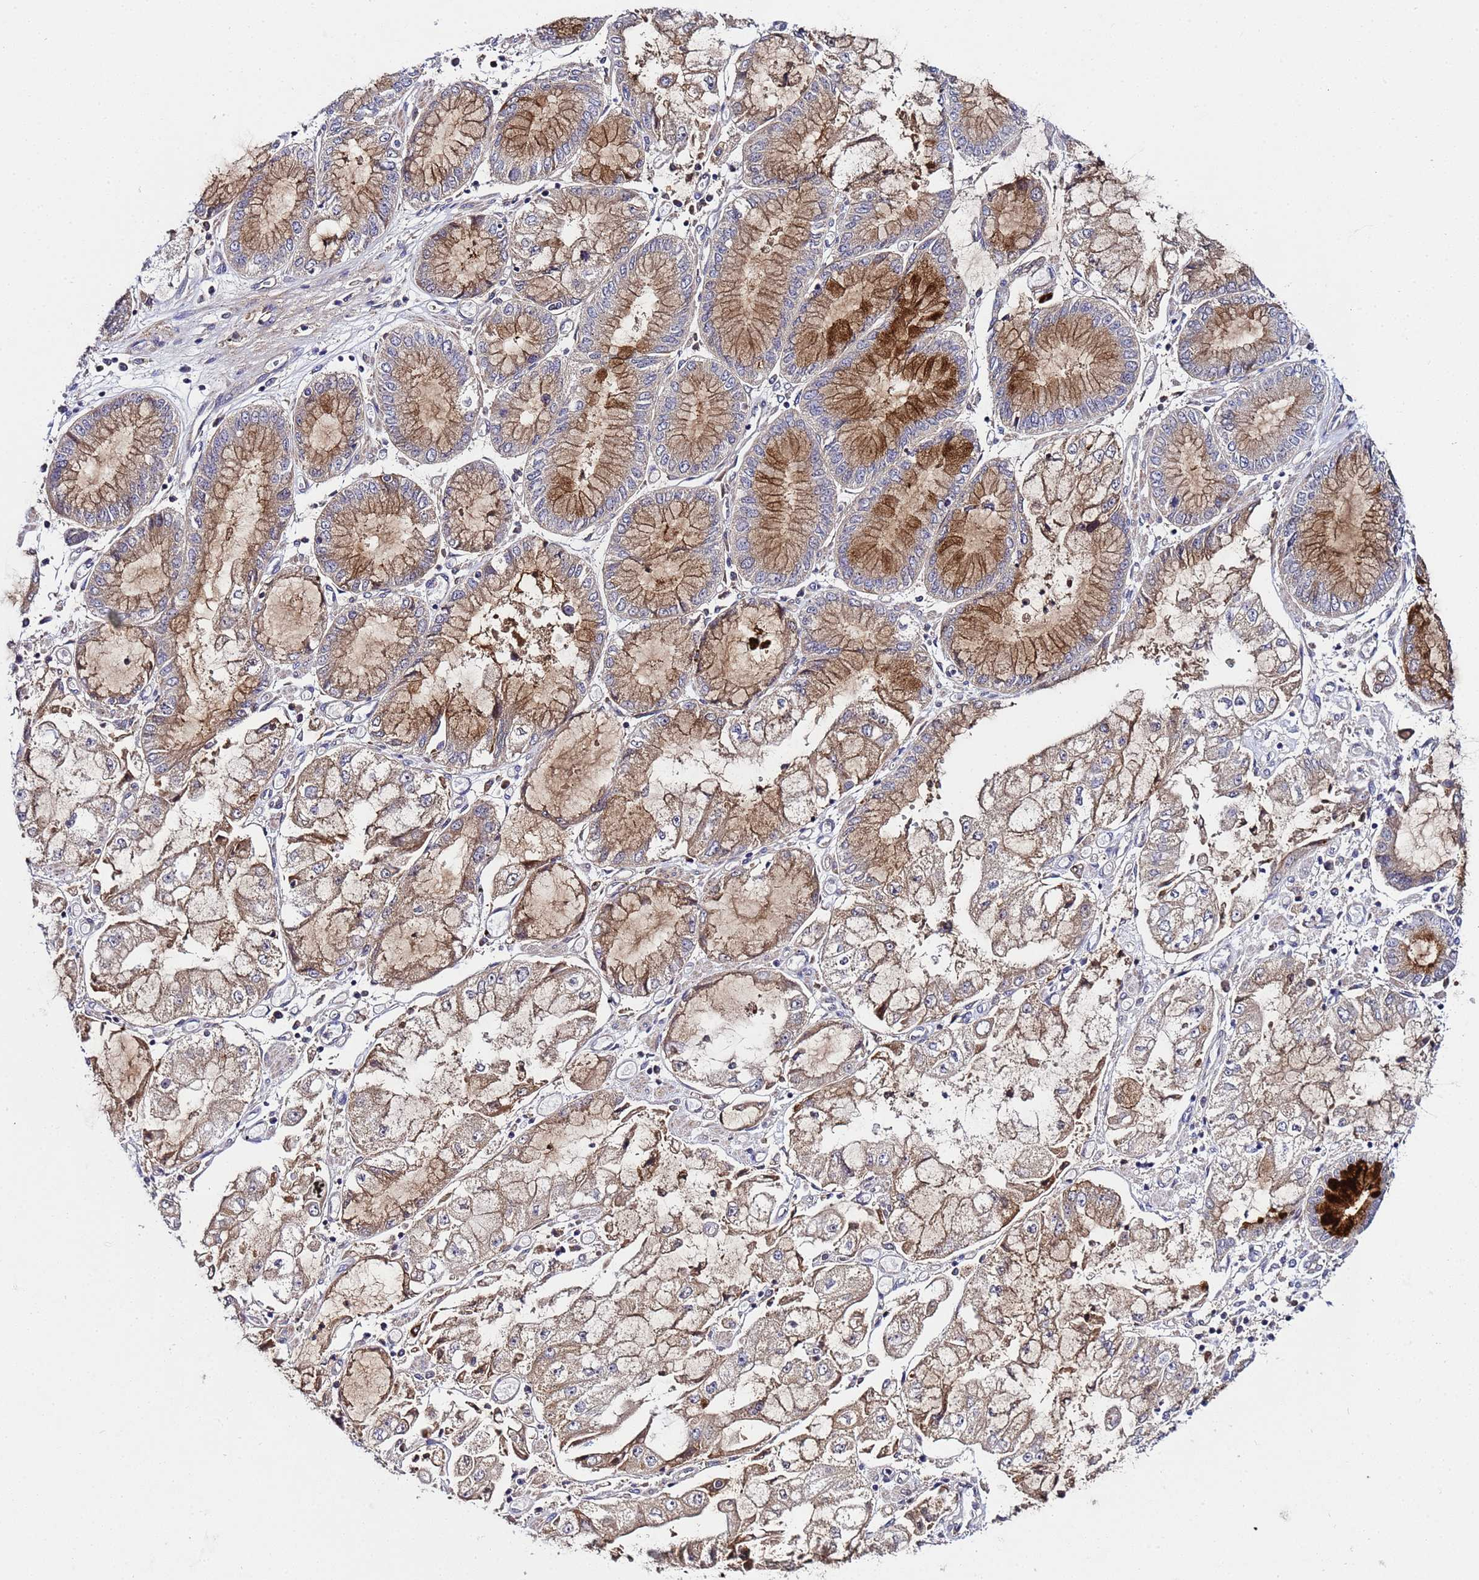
{"staining": {"intensity": "moderate", "quantity": ">75%", "location": "cytoplasmic/membranous"}, "tissue": "stomach cancer", "cell_type": "Tumor cells", "image_type": "cancer", "snomed": [{"axis": "morphology", "description": "Adenocarcinoma, NOS"}, {"axis": "topography", "description": "Stomach"}], "caption": "DAB (3,3'-diaminobenzidine) immunohistochemical staining of stomach cancer (adenocarcinoma) displays moderate cytoplasmic/membranous protein positivity in approximately >75% of tumor cells.", "gene": "PLXDC2", "patient": {"sex": "male", "age": 76}}